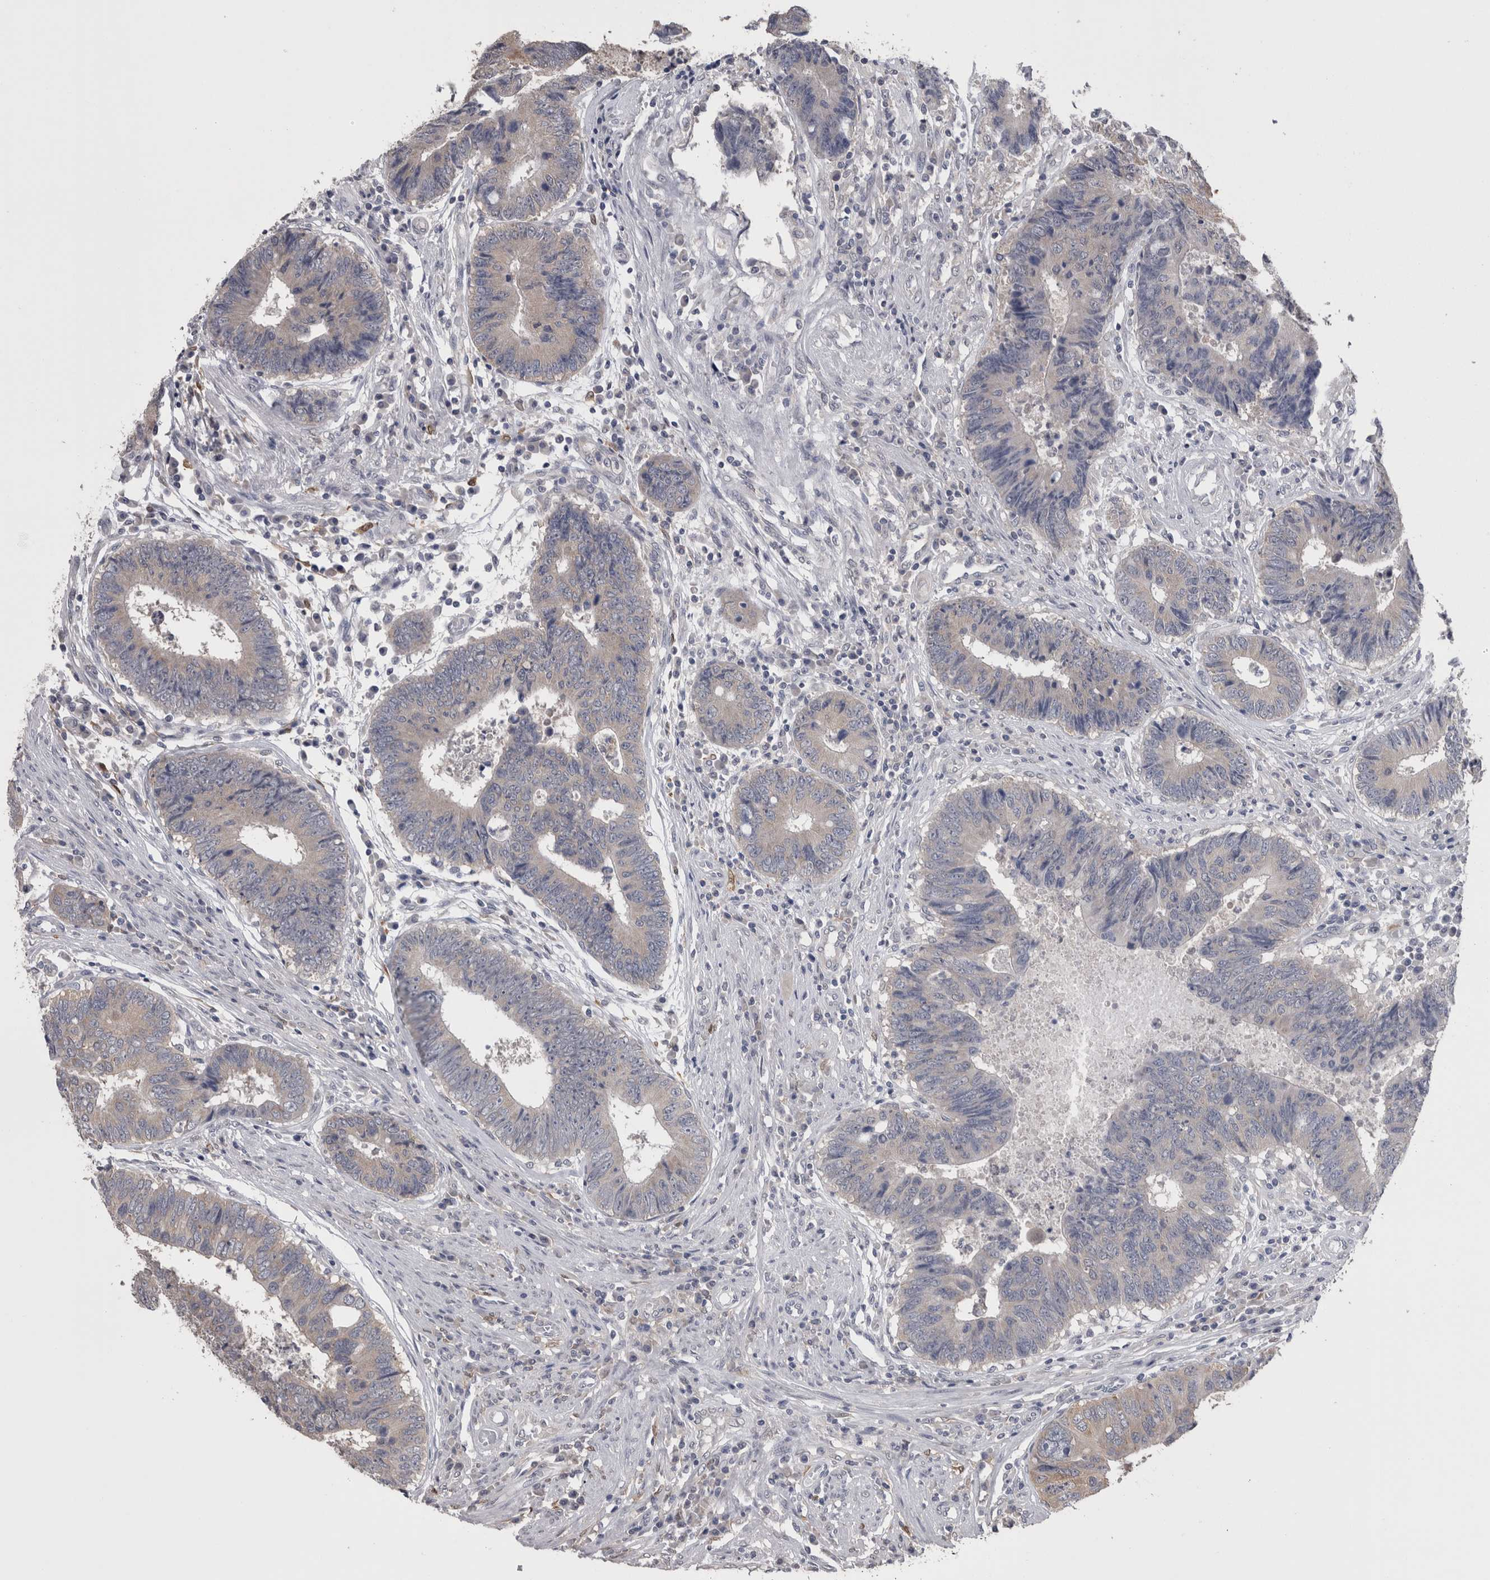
{"staining": {"intensity": "weak", "quantity": "<25%", "location": "cytoplasmic/membranous"}, "tissue": "colorectal cancer", "cell_type": "Tumor cells", "image_type": "cancer", "snomed": [{"axis": "morphology", "description": "Adenocarcinoma, NOS"}, {"axis": "topography", "description": "Rectum"}], "caption": "Protein analysis of colorectal cancer (adenocarcinoma) displays no significant positivity in tumor cells. Nuclei are stained in blue.", "gene": "DDX6", "patient": {"sex": "male", "age": 84}}